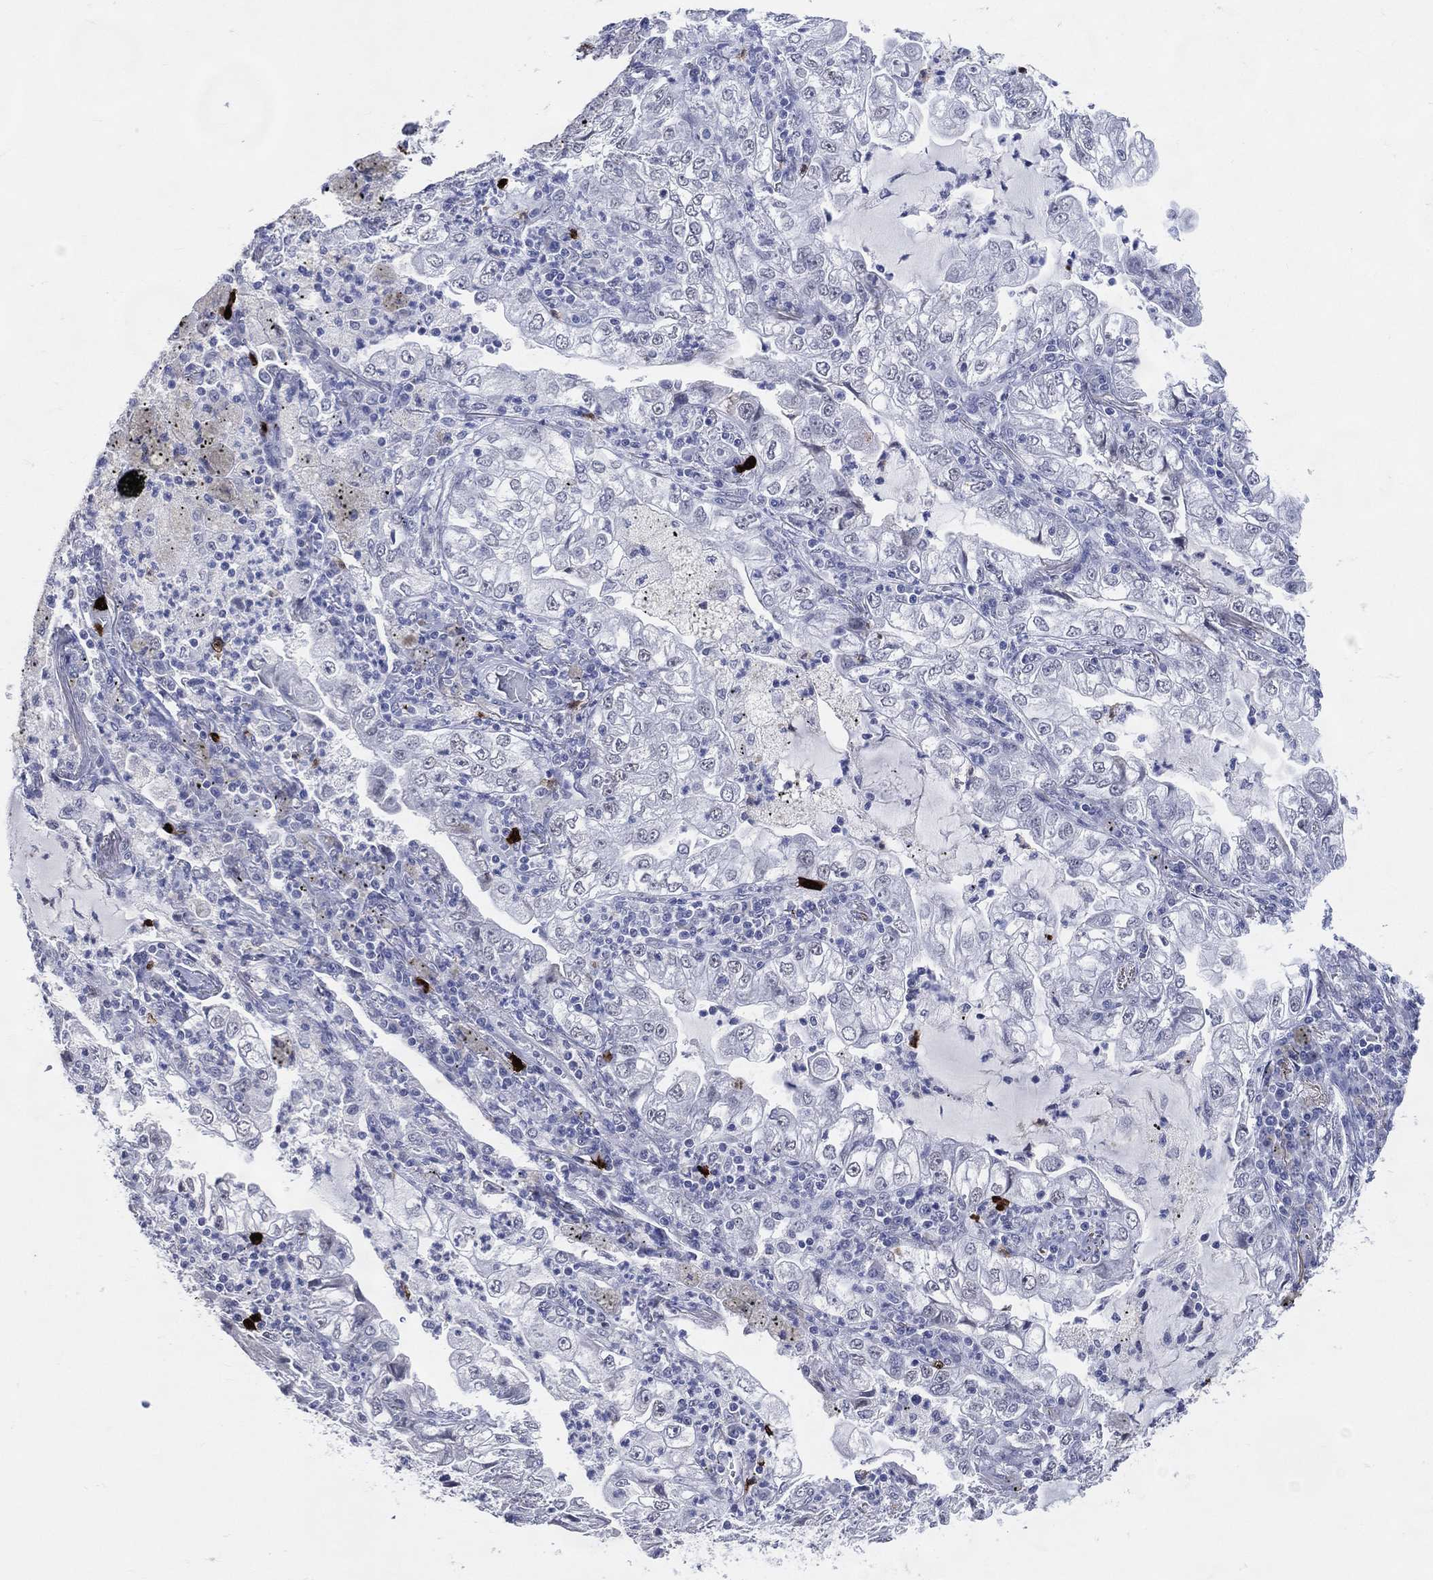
{"staining": {"intensity": "negative", "quantity": "none", "location": "none"}, "tissue": "lung cancer", "cell_type": "Tumor cells", "image_type": "cancer", "snomed": [{"axis": "morphology", "description": "Adenocarcinoma, NOS"}, {"axis": "topography", "description": "Lung"}], "caption": "The immunohistochemistry histopathology image has no significant positivity in tumor cells of lung cancer (adenocarcinoma) tissue.", "gene": "CFAP58", "patient": {"sex": "female", "age": 73}}